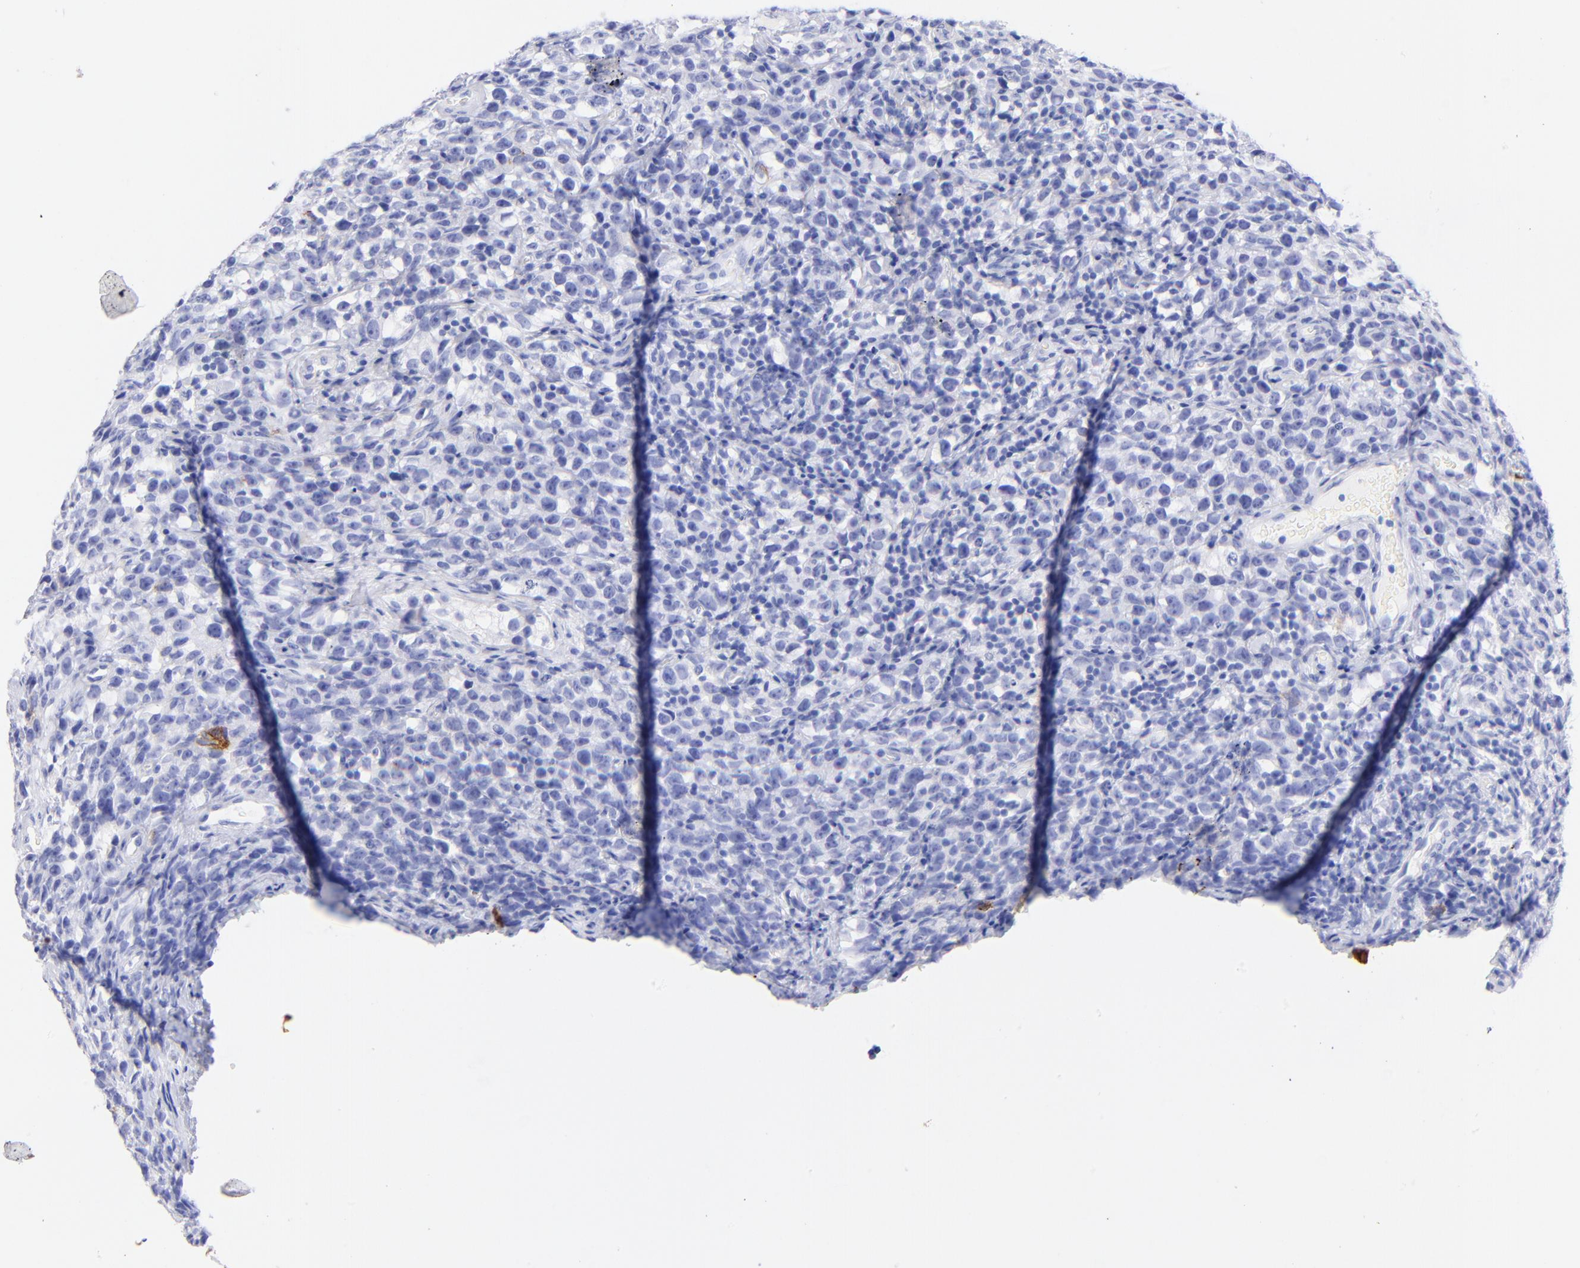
{"staining": {"intensity": "negative", "quantity": "none", "location": "none"}, "tissue": "testis cancer", "cell_type": "Tumor cells", "image_type": "cancer", "snomed": [{"axis": "morphology", "description": "Seminoma, NOS"}, {"axis": "topography", "description": "Testis"}], "caption": "Immunohistochemical staining of human testis cancer displays no significant staining in tumor cells.", "gene": "KRT19", "patient": {"sex": "male", "age": 25}}